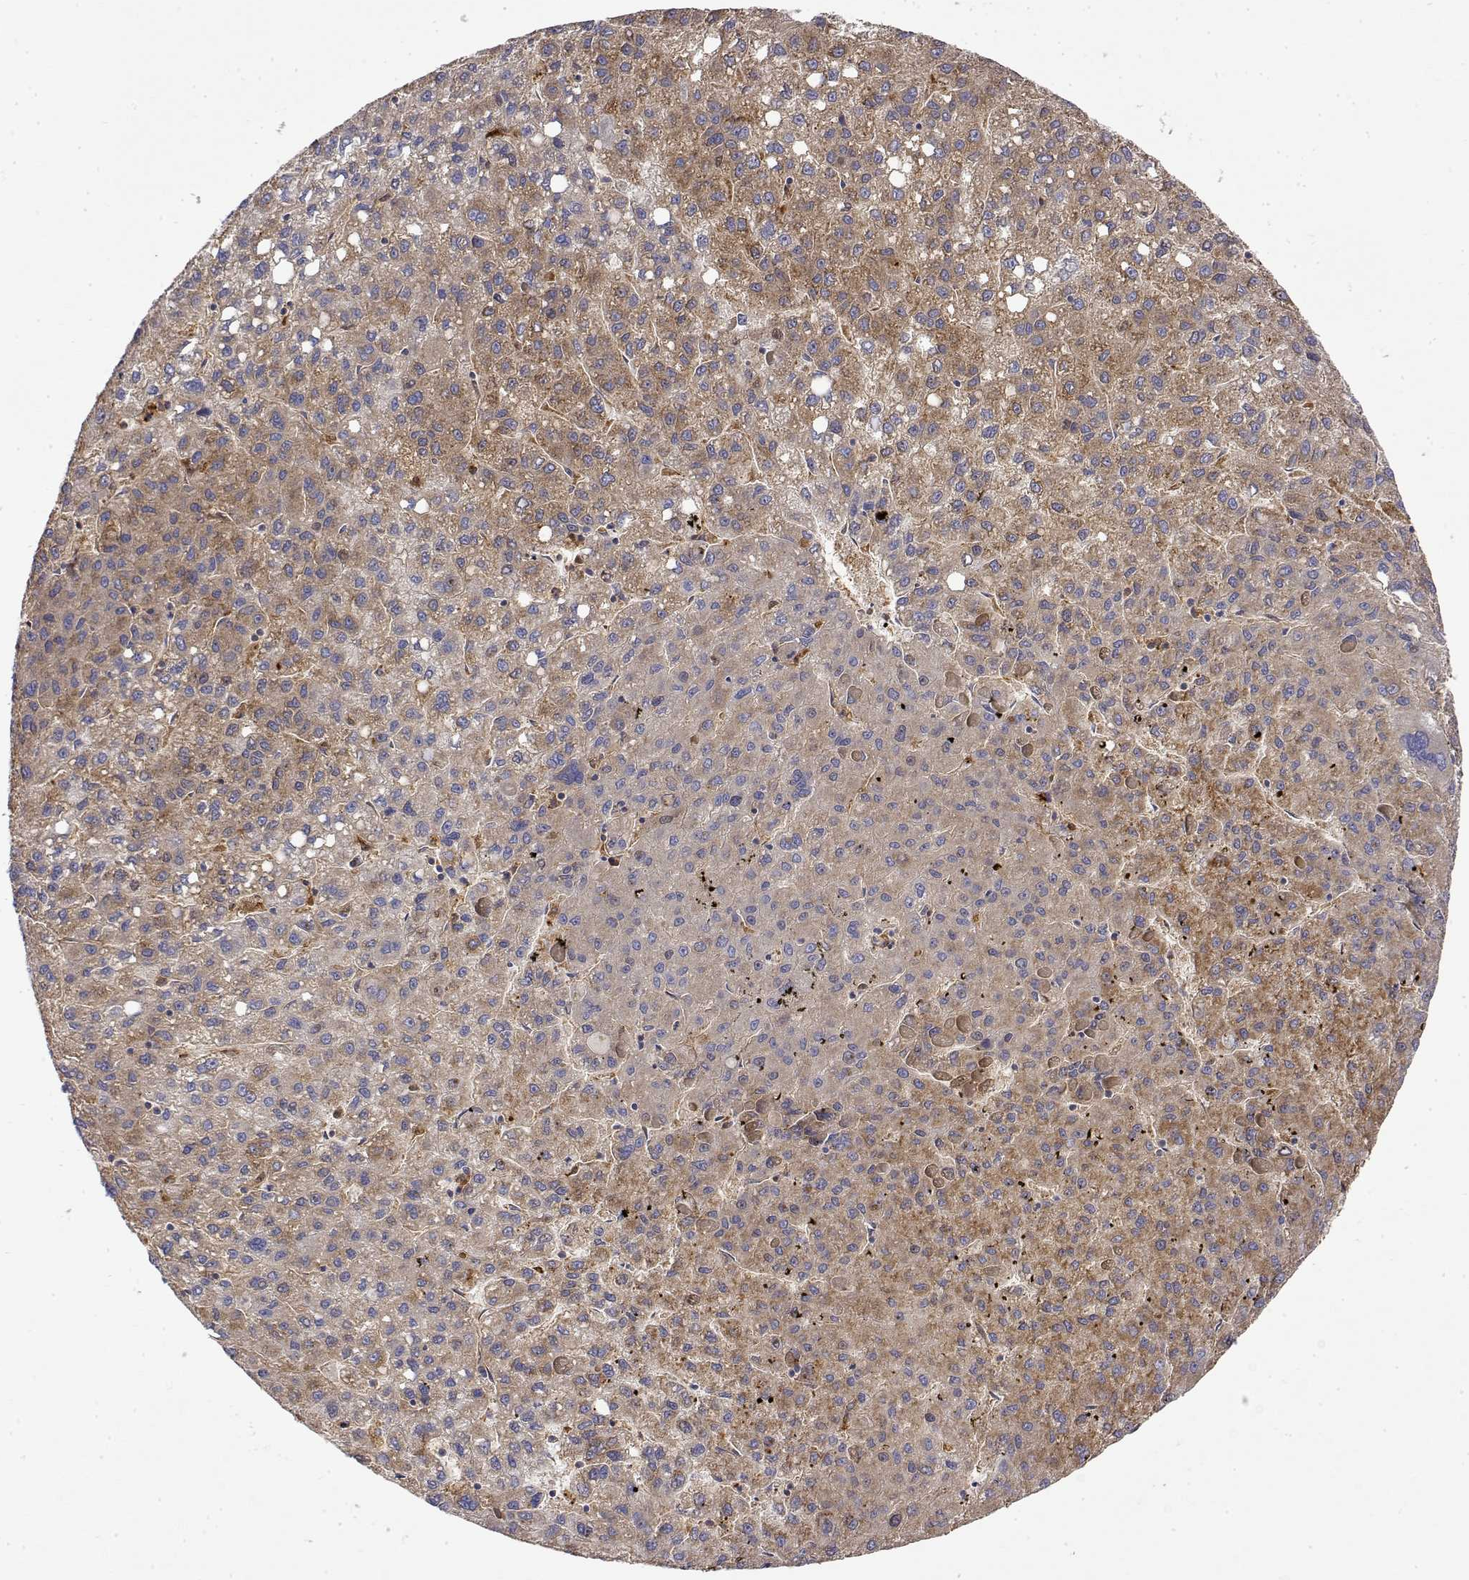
{"staining": {"intensity": "weak", "quantity": "<25%", "location": "cytoplasmic/membranous"}, "tissue": "liver cancer", "cell_type": "Tumor cells", "image_type": "cancer", "snomed": [{"axis": "morphology", "description": "Carcinoma, Hepatocellular, NOS"}, {"axis": "topography", "description": "Liver"}], "caption": "Immunohistochemistry (IHC) of human hepatocellular carcinoma (liver) exhibits no staining in tumor cells.", "gene": "PACSIN2", "patient": {"sex": "female", "age": 82}}